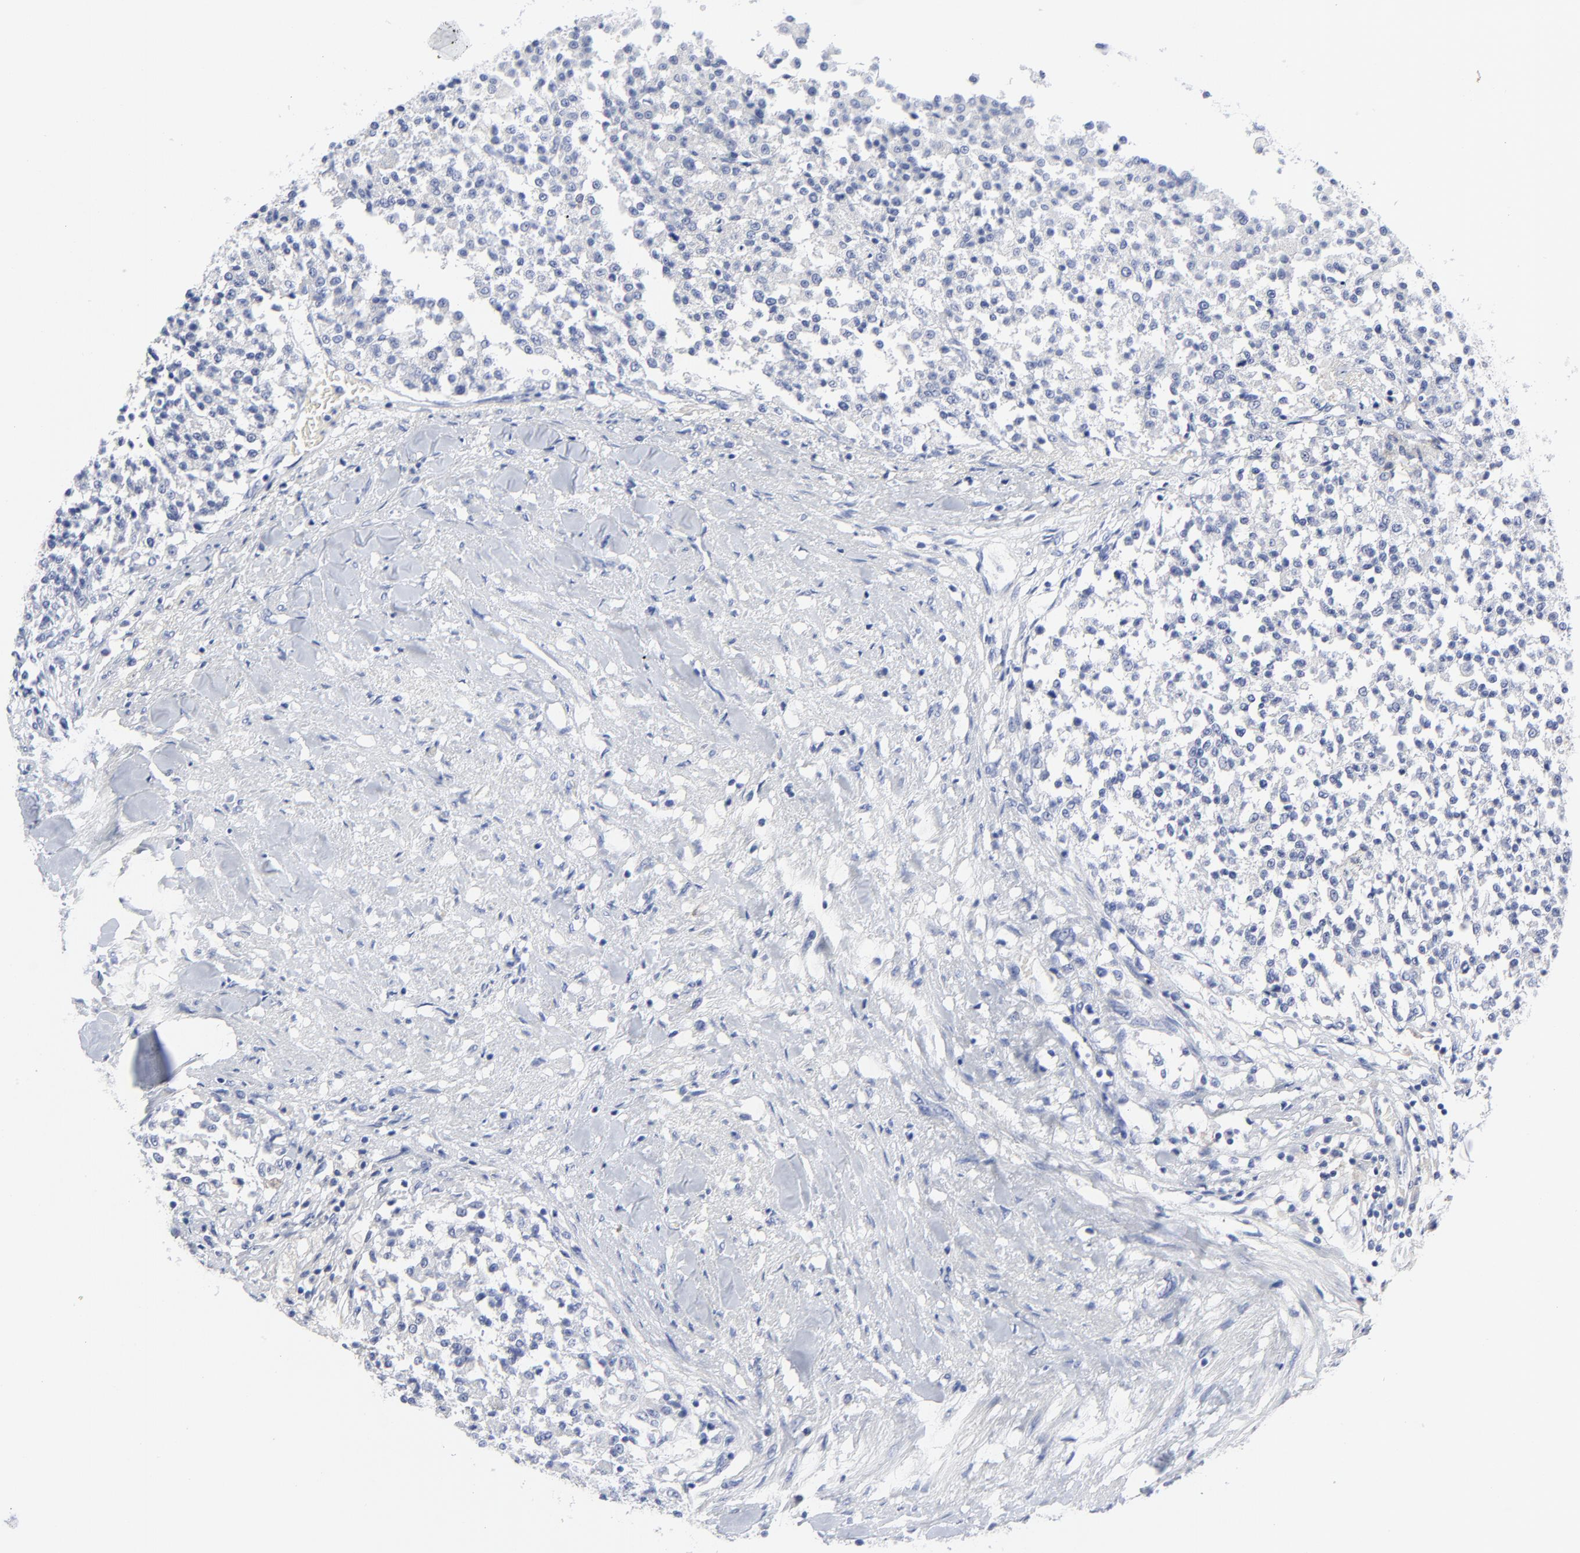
{"staining": {"intensity": "negative", "quantity": "none", "location": "none"}, "tissue": "testis cancer", "cell_type": "Tumor cells", "image_type": "cancer", "snomed": [{"axis": "morphology", "description": "Seminoma, NOS"}, {"axis": "topography", "description": "Testis"}], "caption": "The micrograph reveals no staining of tumor cells in seminoma (testis).", "gene": "STAT2", "patient": {"sex": "male", "age": 59}}